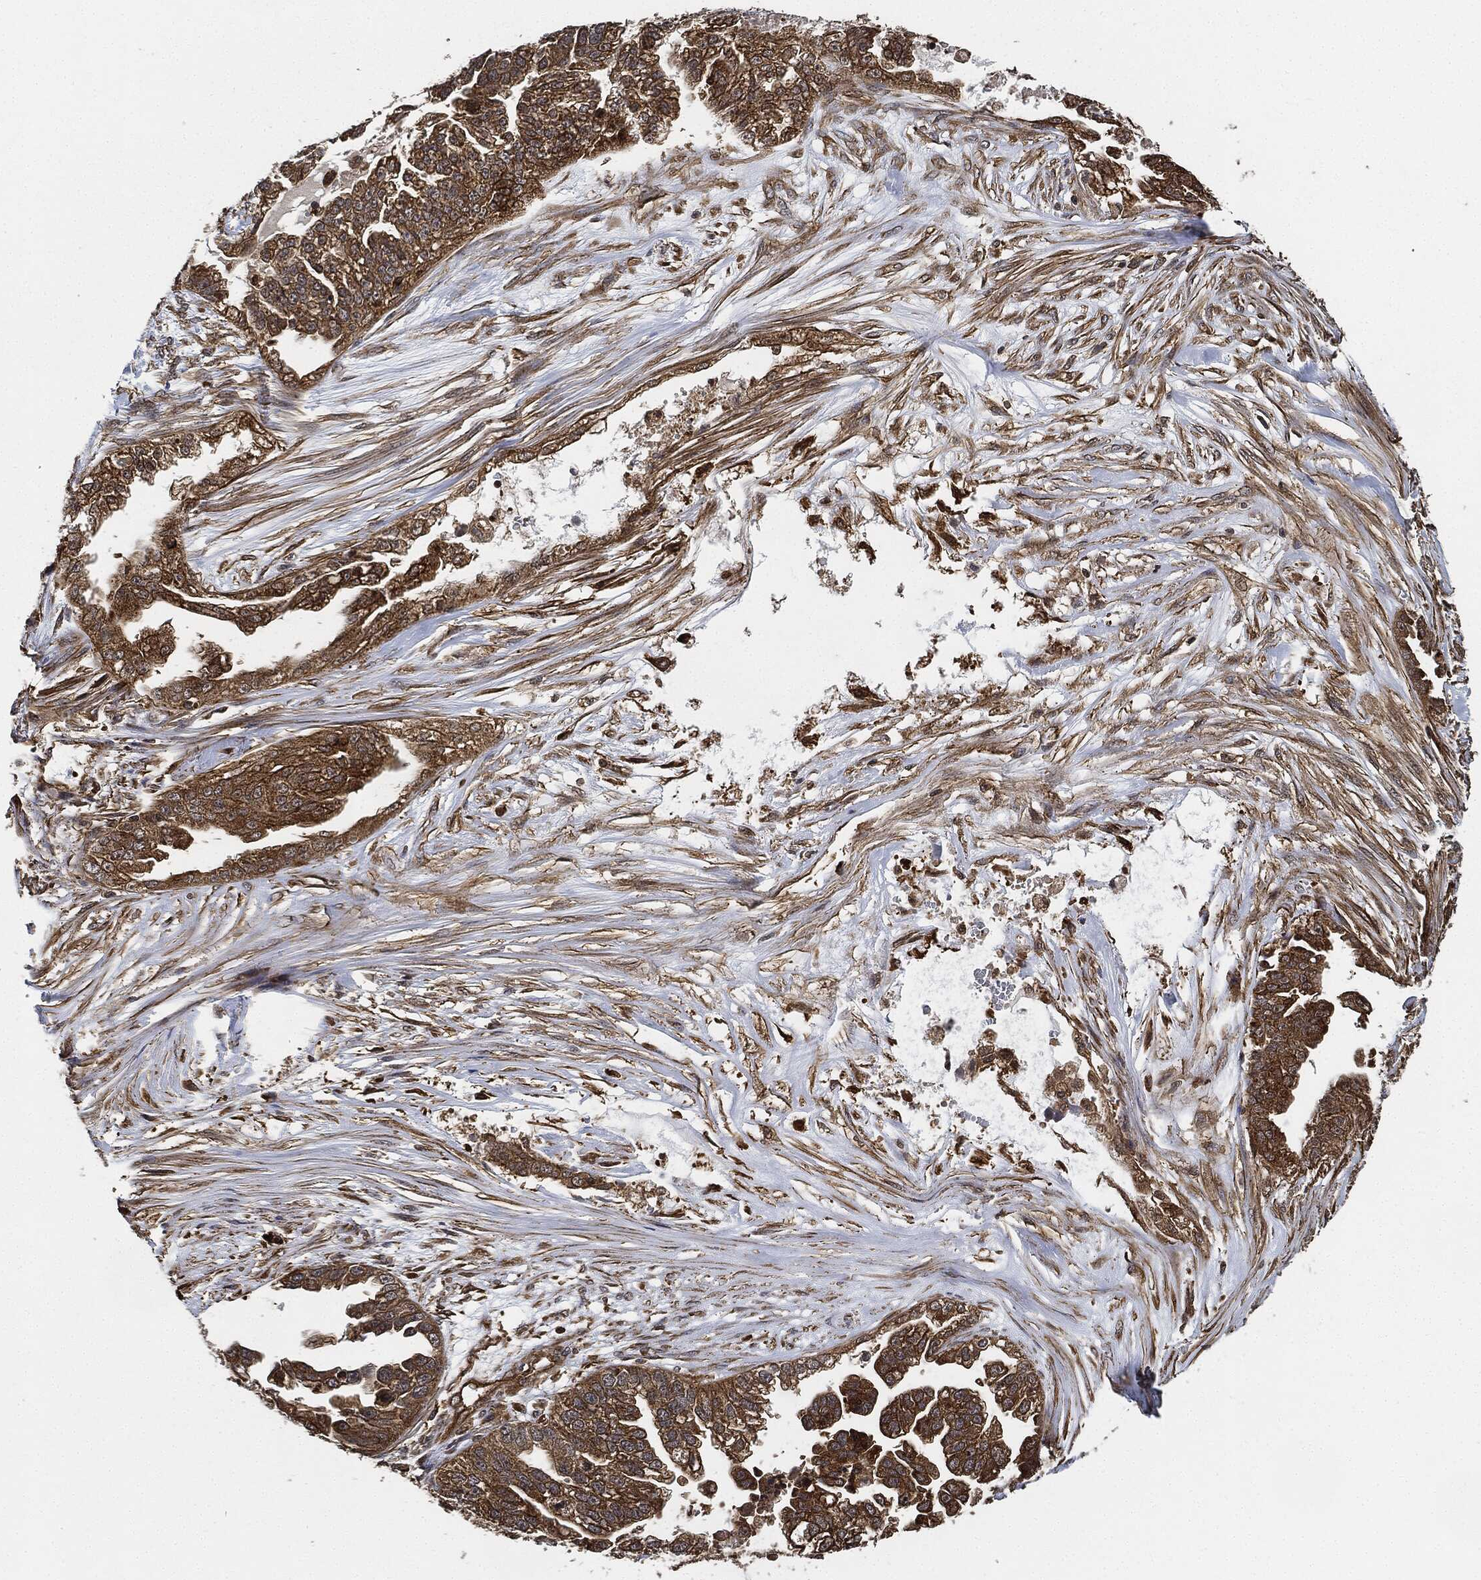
{"staining": {"intensity": "moderate", "quantity": ">75%", "location": "cytoplasmic/membranous"}, "tissue": "ovarian cancer", "cell_type": "Tumor cells", "image_type": "cancer", "snomed": [{"axis": "morphology", "description": "Cystadenocarcinoma, serous, NOS"}, {"axis": "topography", "description": "Ovary"}], "caption": "This is a histology image of immunohistochemistry (IHC) staining of ovarian cancer, which shows moderate staining in the cytoplasmic/membranous of tumor cells.", "gene": "CEP290", "patient": {"sex": "female", "age": 58}}